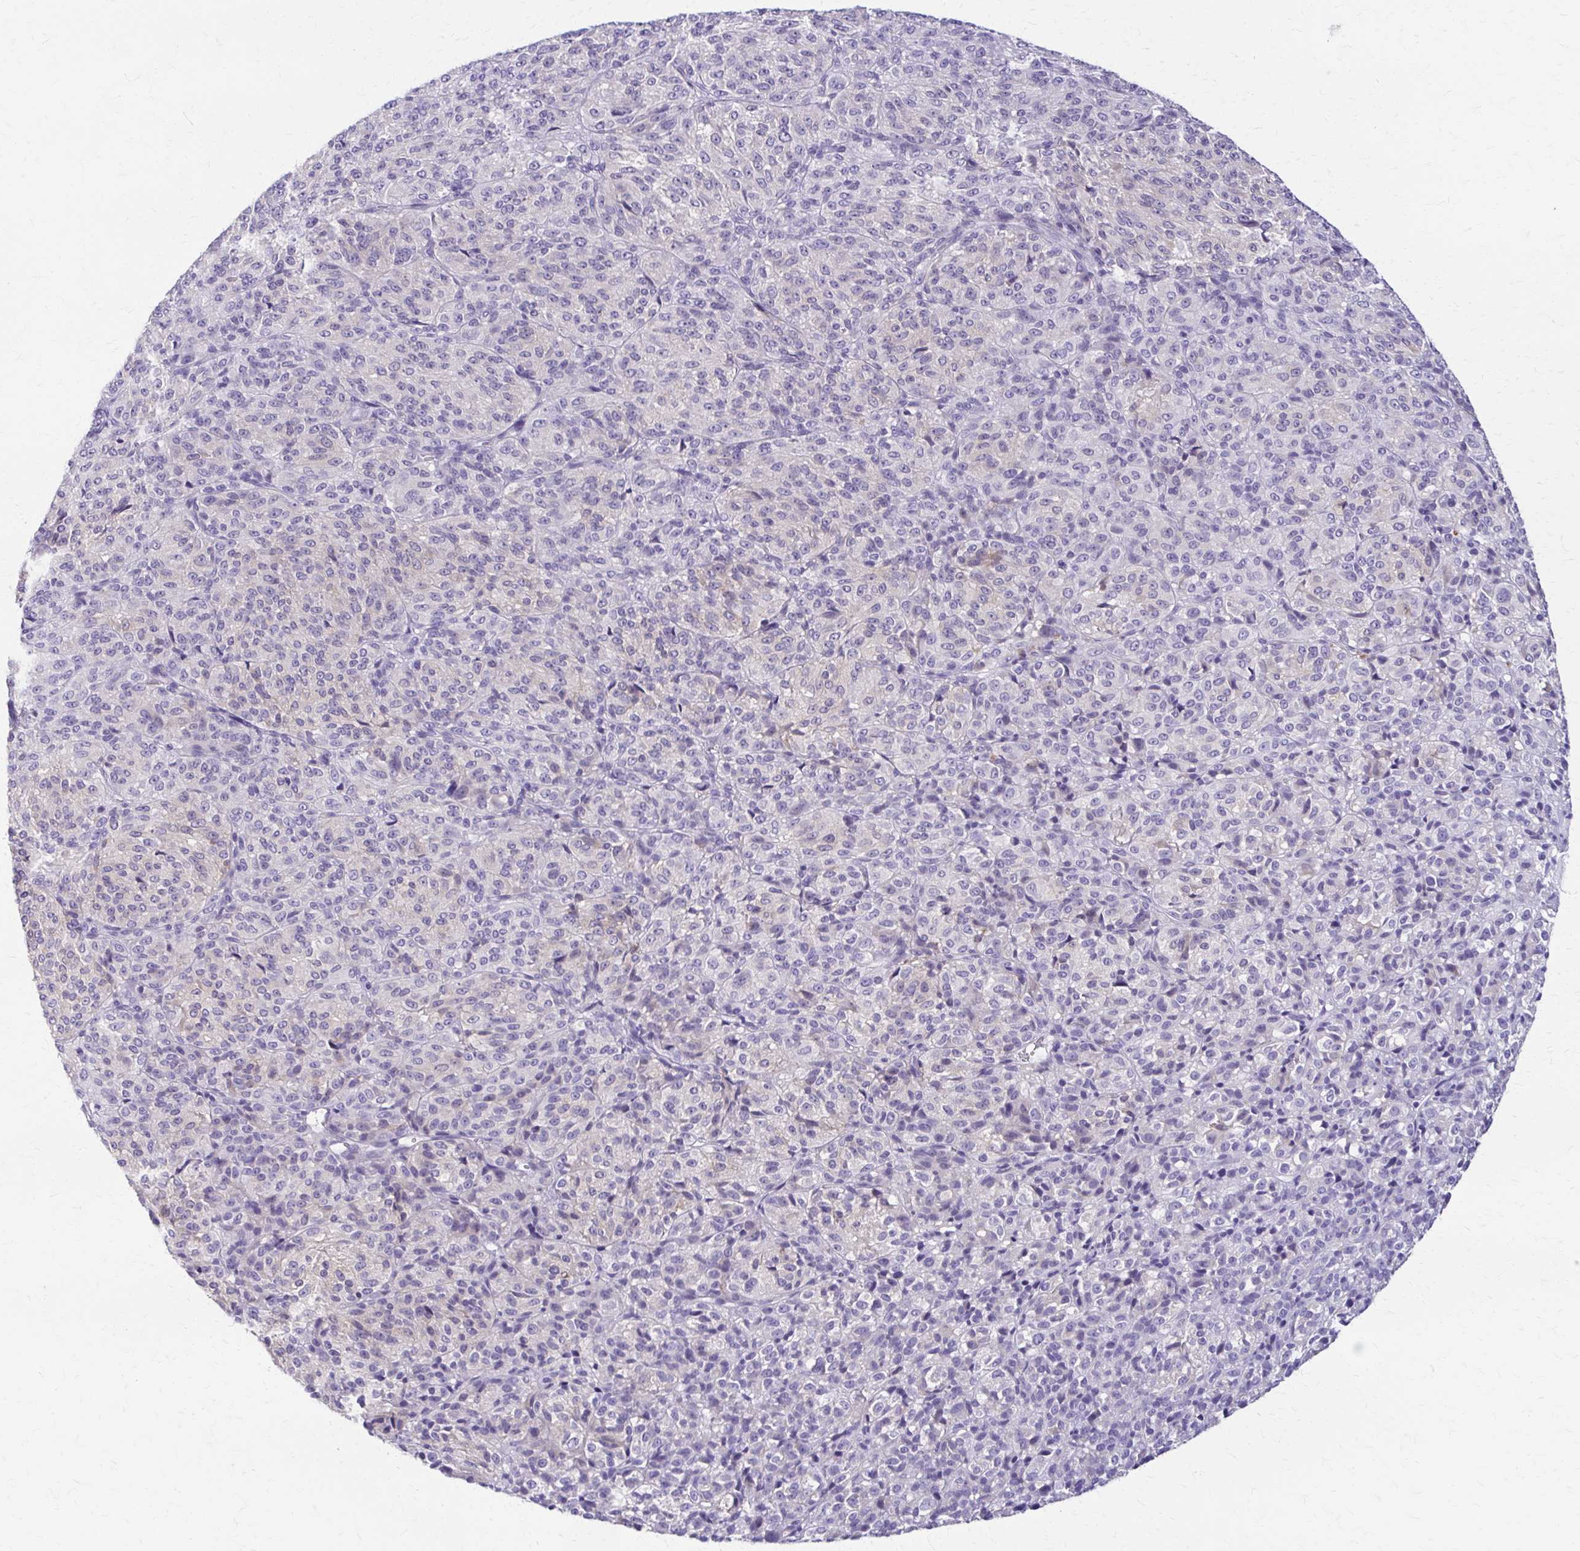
{"staining": {"intensity": "negative", "quantity": "none", "location": "none"}, "tissue": "melanoma", "cell_type": "Tumor cells", "image_type": "cancer", "snomed": [{"axis": "morphology", "description": "Malignant melanoma, Metastatic site"}, {"axis": "topography", "description": "Brain"}], "caption": "Tumor cells are negative for protein expression in human melanoma.", "gene": "PIK3AP1", "patient": {"sex": "female", "age": 56}}